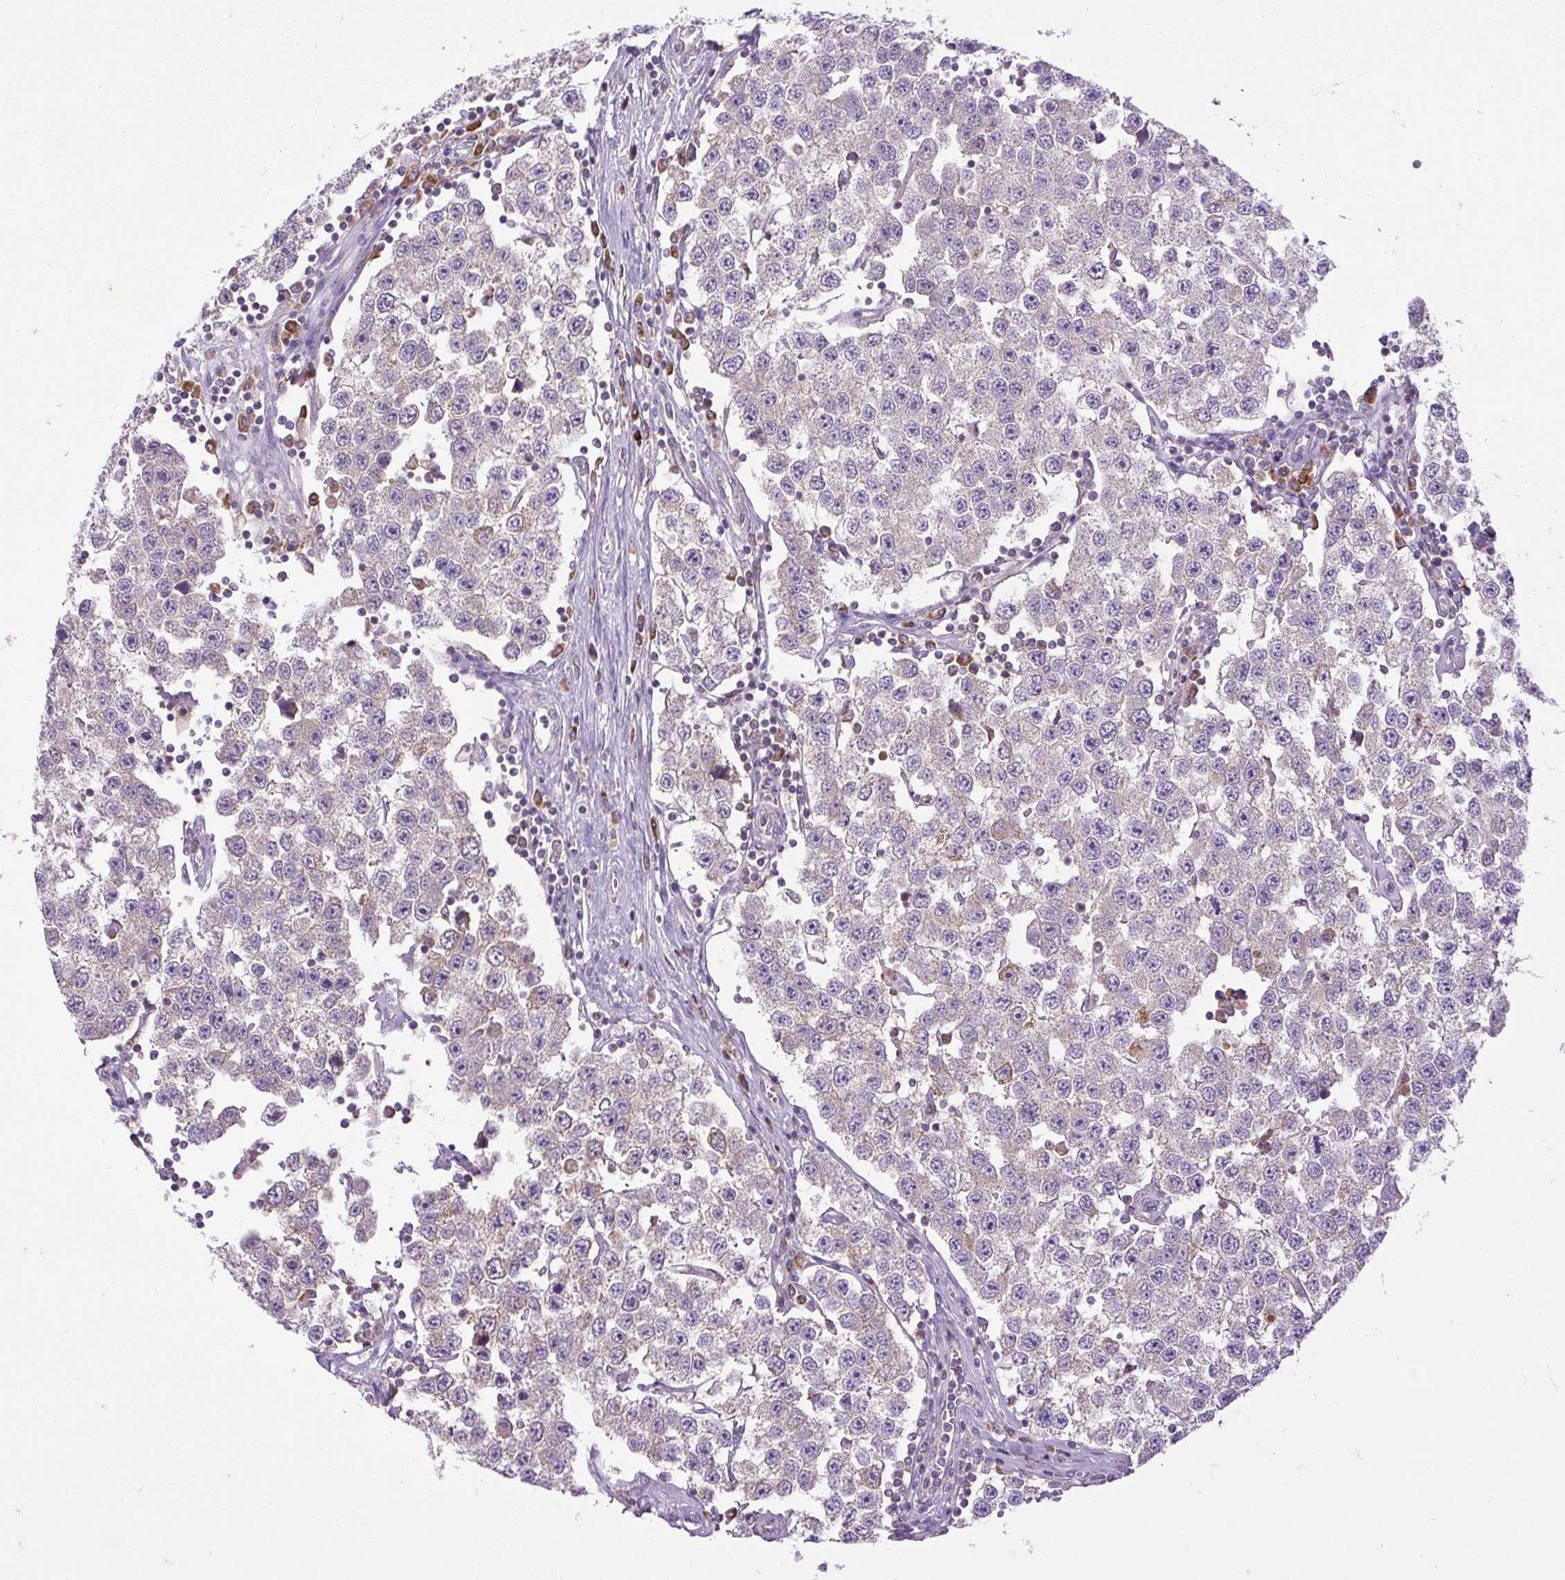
{"staining": {"intensity": "negative", "quantity": "none", "location": "none"}, "tissue": "testis cancer", "cell_type": "Tumor cells", "image_type": "cancer", "snomed": [{"axis": "morphology", "description": "Seminoma, NOS"}, {"axis": "topography", "description": "Testis"}], "caption": "The photomicrograph shows no staining of tumor cells in seminoma (testis).", "gene": "TM2D3", "patient": {"sex": "male", "age": 34}}